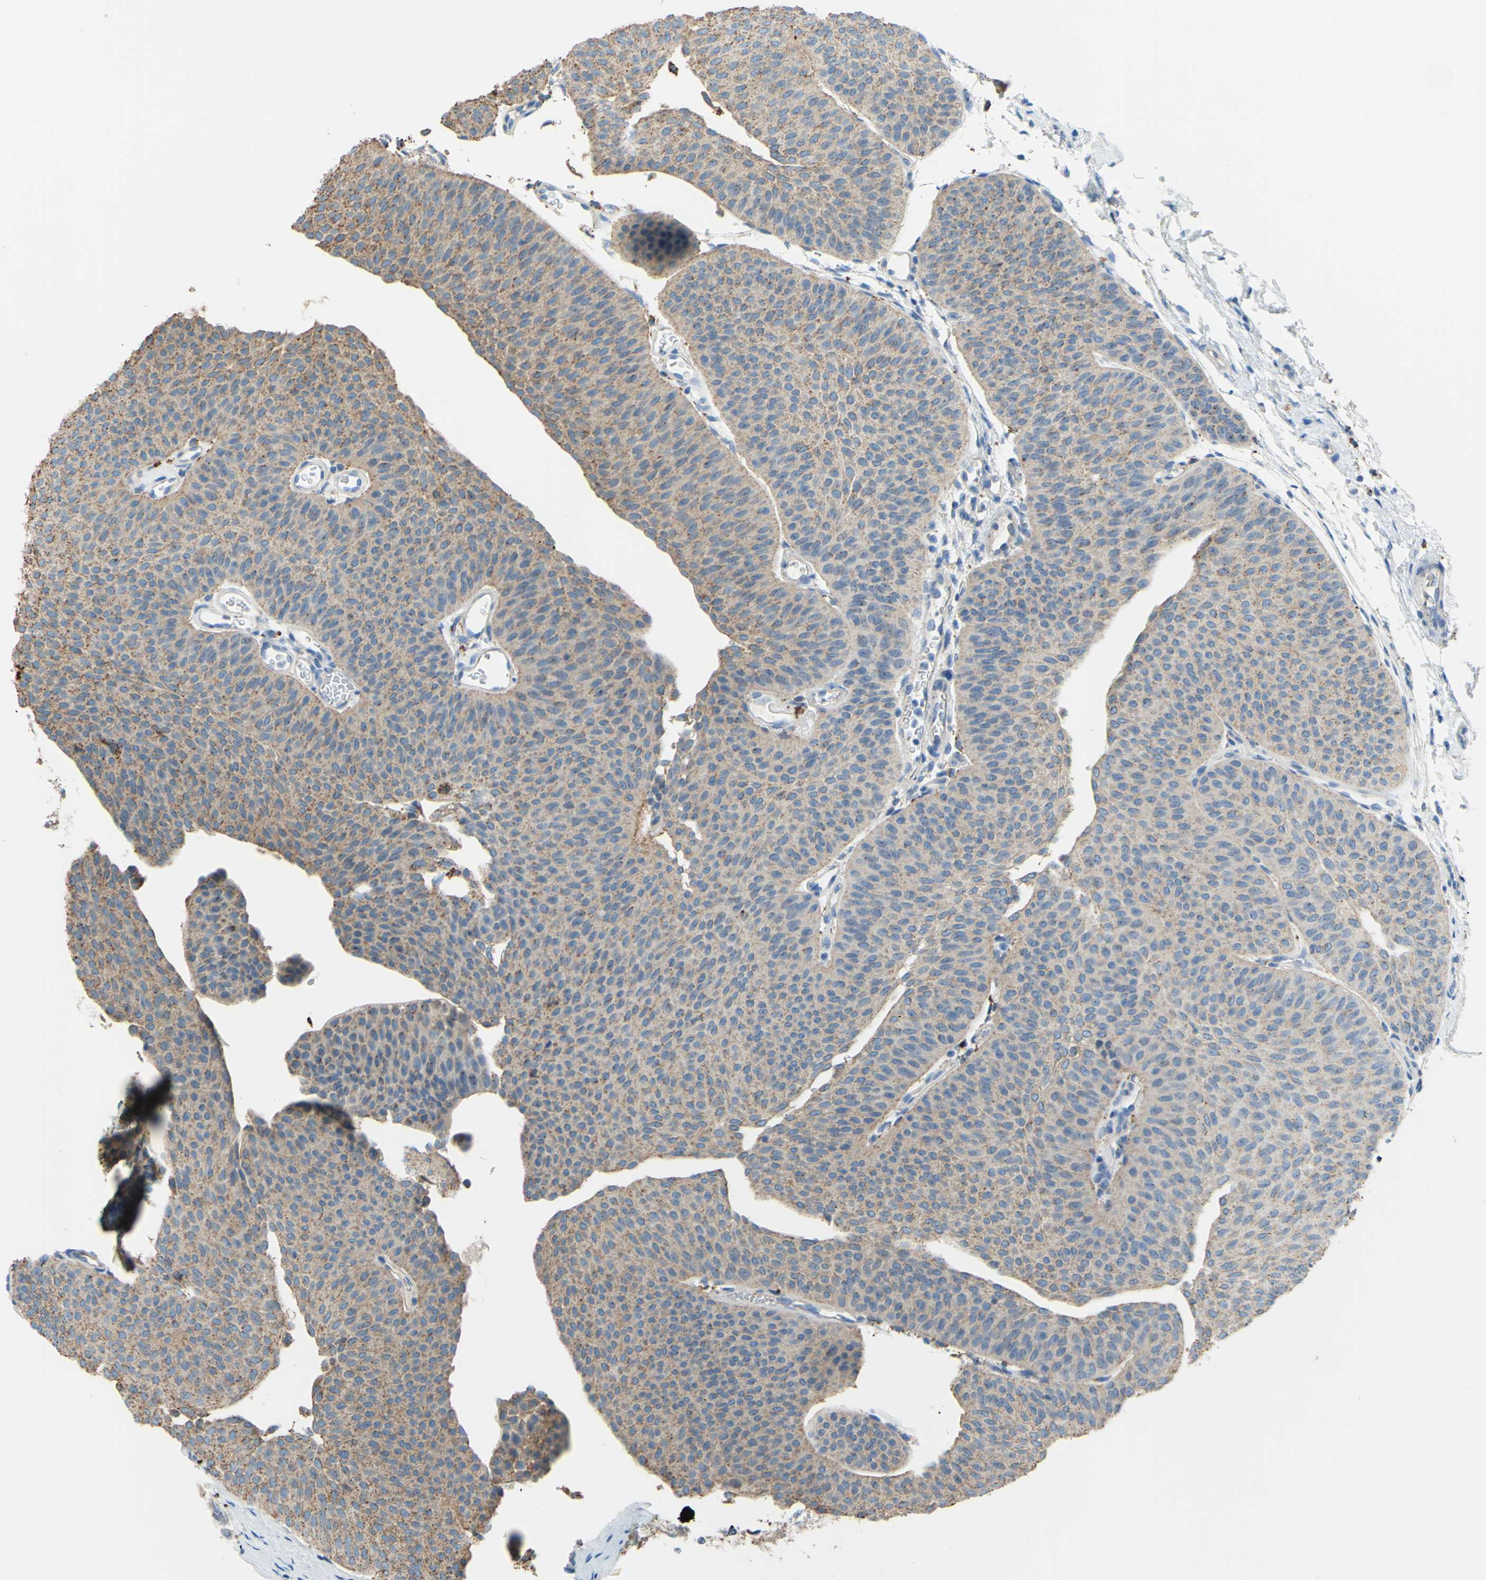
{"staining": {"intensity": "moderate", "quantity": ">75%", "location": "cytoplasmic/membranous"}, "tissue": "urothelial cancer", "cell_type": "Tumor cells", "image_type": "cancer", "snomed": [{"axis": "morphology", "description": "Urothelial carcinoma, Low grade"}, {"axis": "topography", "description": "Urinary bladder"}], "caption": "Tumor cells display medium levels of moderate cytoplasmic/membranous staining in about >75% of cells in human low-grade urothelial carcinoma.", "gene": "CTSD", "patient": {"sex": "female", "age": 60}}